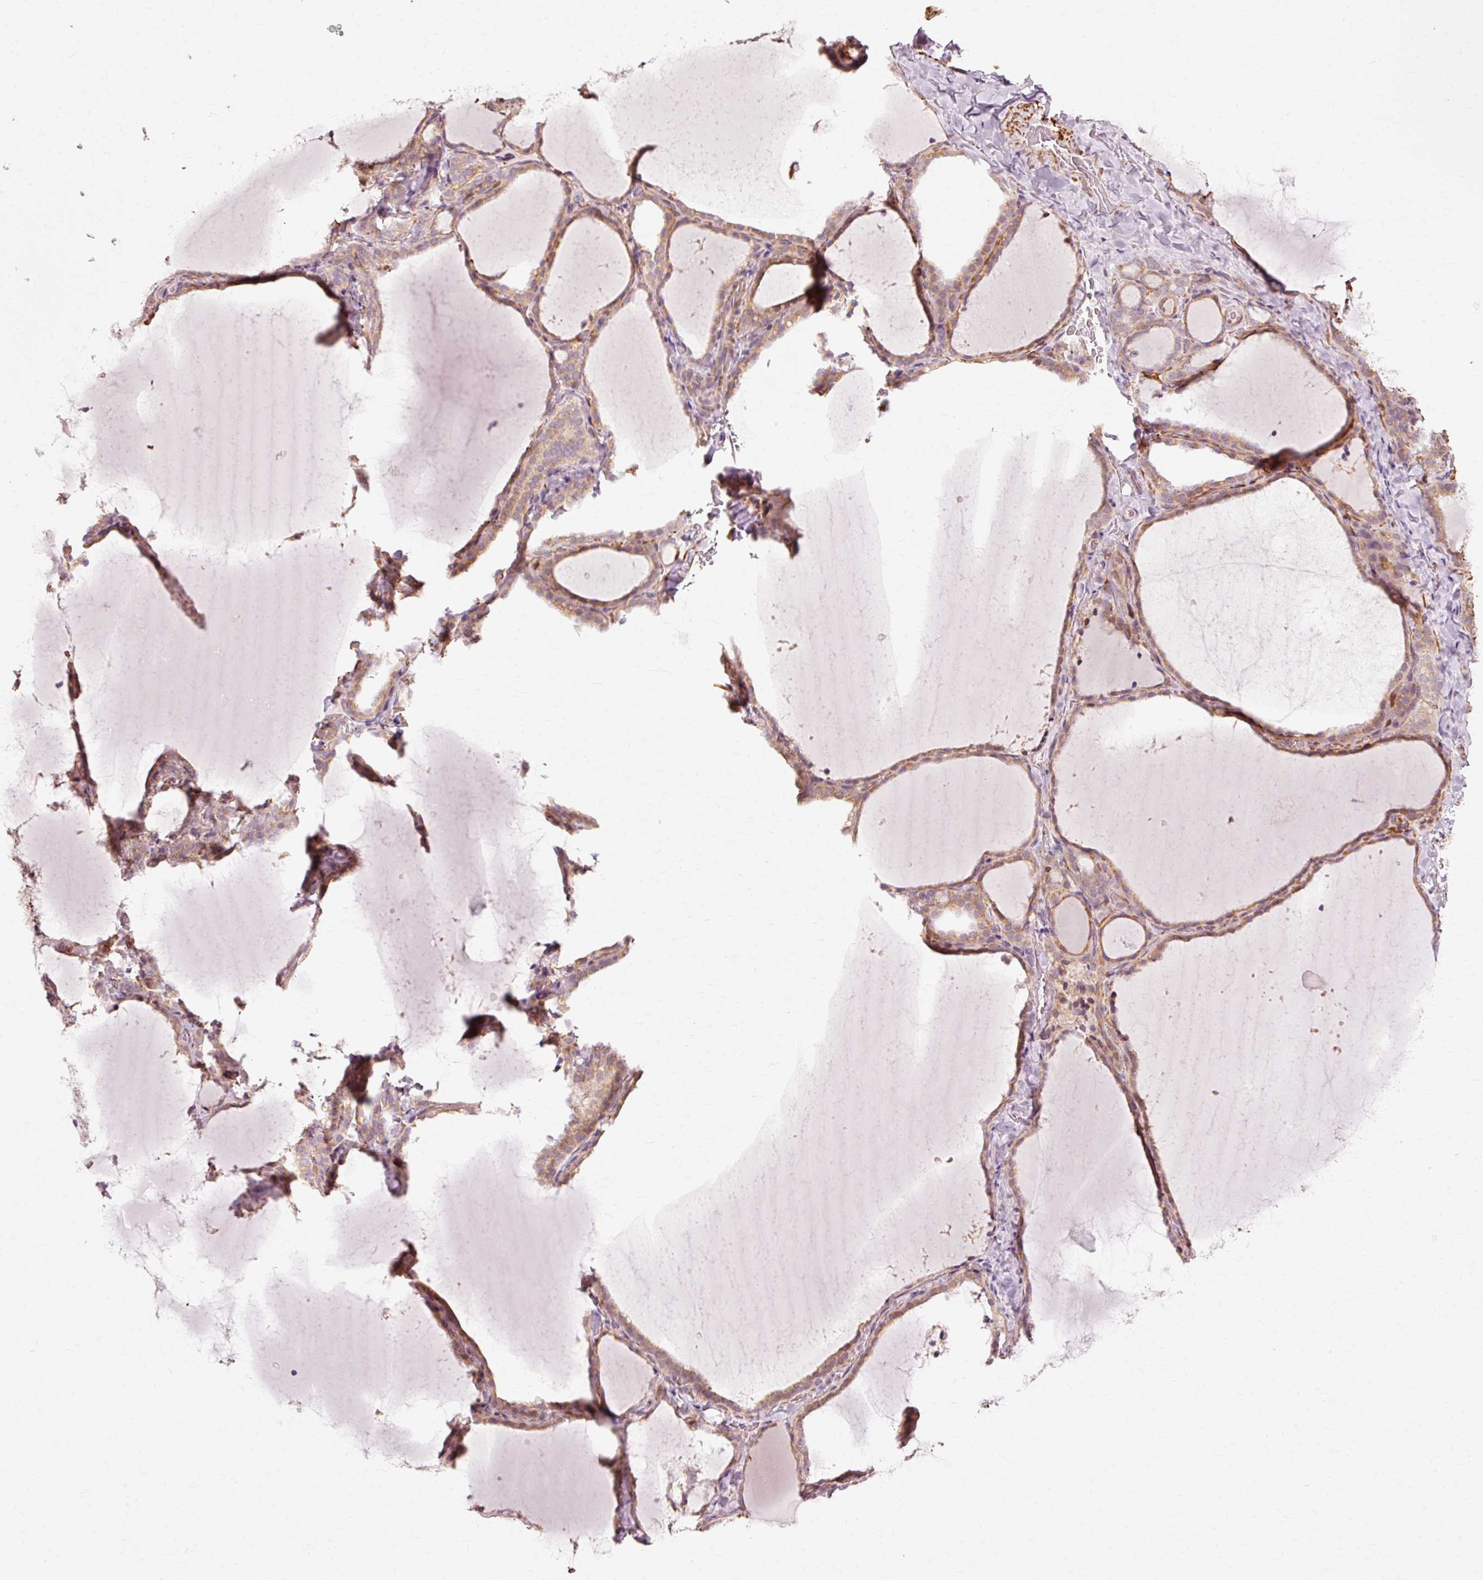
{"staining": {"intensity": "moderate", "quantity": "25%-75%", "location": "cytoplasmic/membranous"}, "tissue": "thyroid gland", "cell_type": "Glandular cells", "image_type": "normal", "snomed": [{"axis": "morphology", "description": "Normal tissue, NOS"}, {"axis": "topography", "description": "Thyroid gland"}], "caption": "Immunohistochemical staining of normal thyroid gland shows 25%-75% levels of moderate cytoplasmic/membranous protein positivity in approximately 25%-75% of glandular cells.", "gene": "RANBP2", "patient": {"sex": "female", "age": 22}}